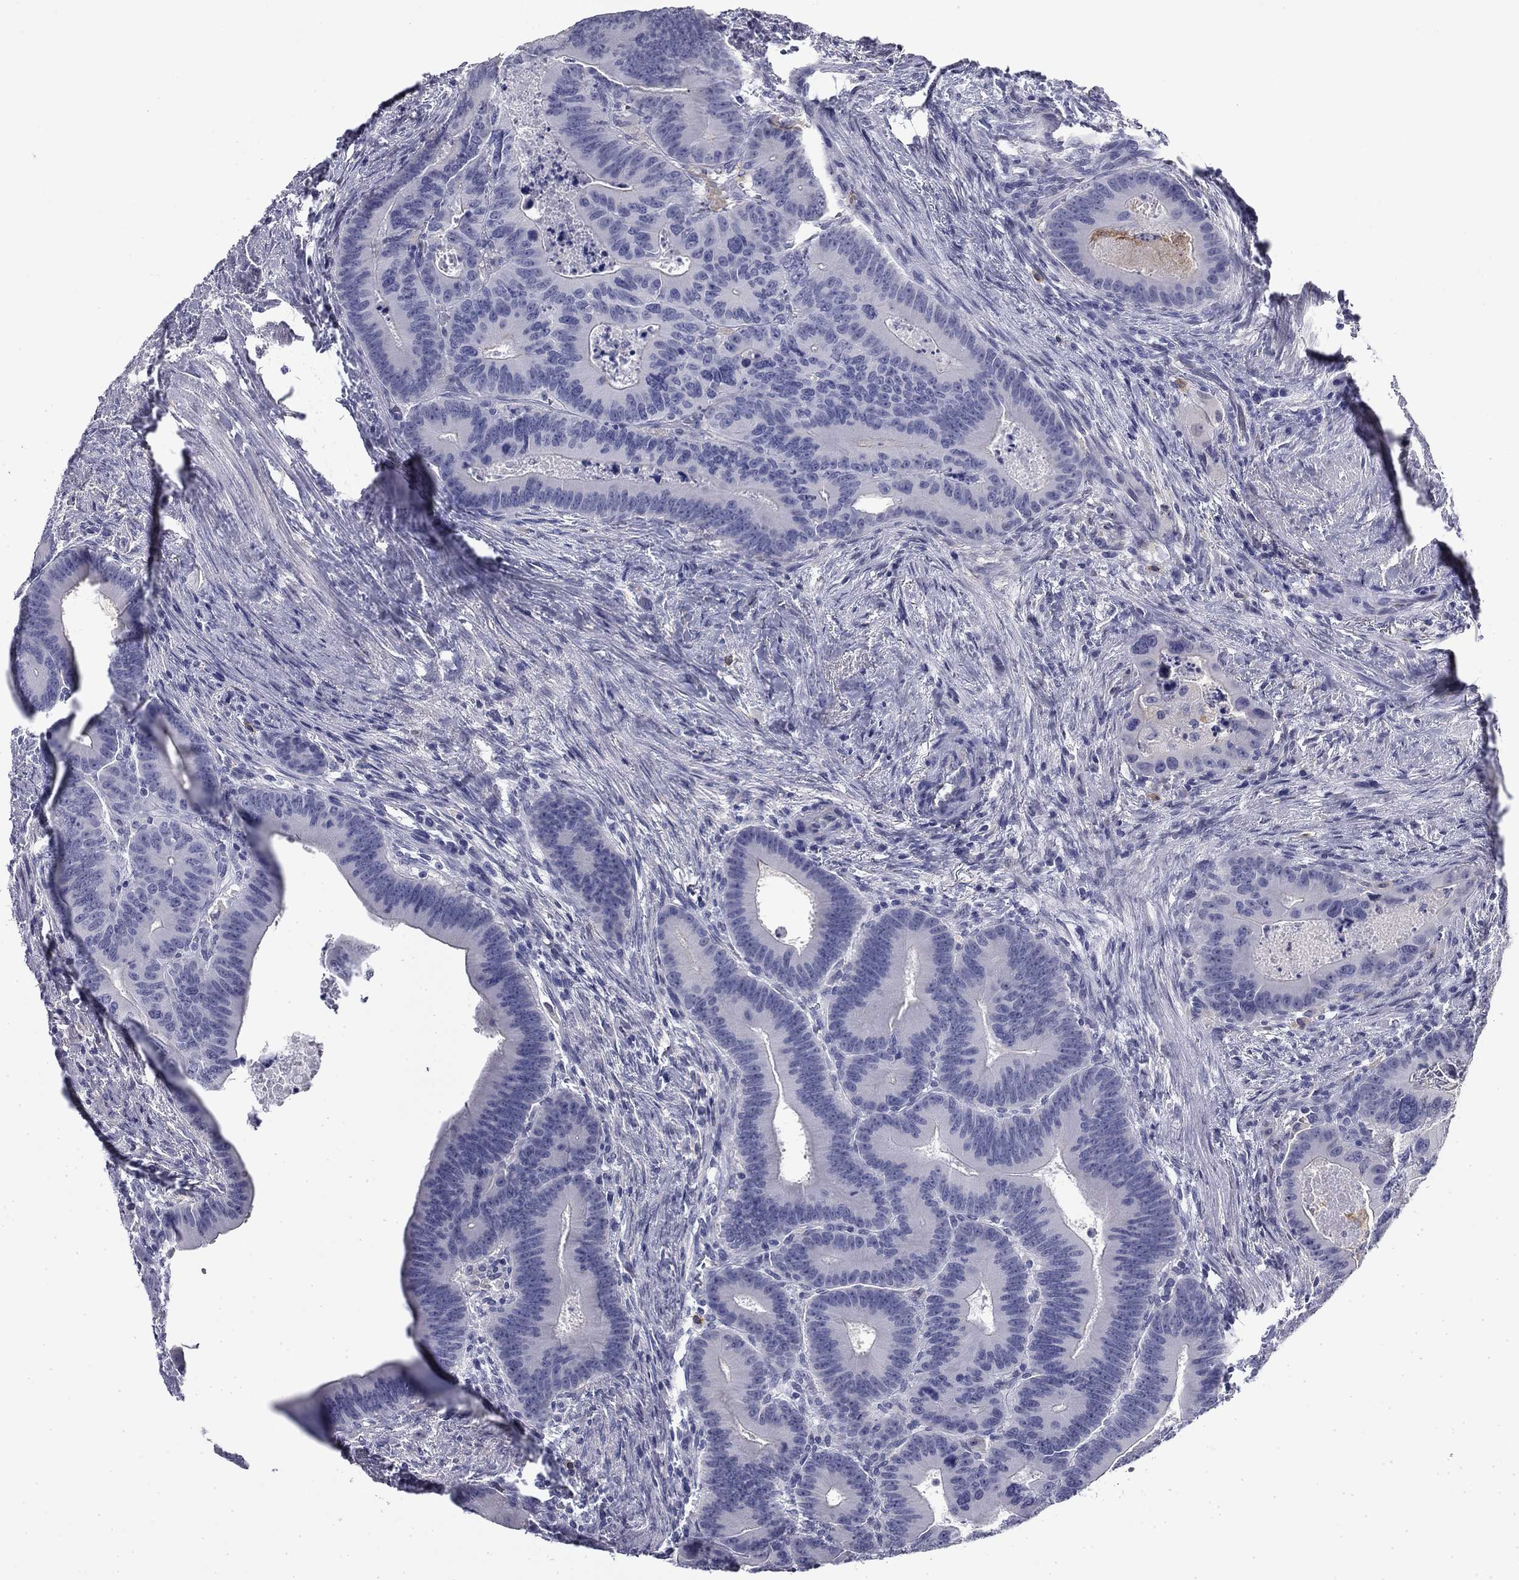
{"staining": {"intensity": "negative", "quantity": "none", "location": "none"}, "tissue": "colorectal cancer", "cell_type": "Tumor cells", "image_type": "cancer", "snomed": [{"axis": "morphology", "description": "Adenocarcinoma, NOS"}, {"axis": "topography", "description": "Rectum"}], "caption": "Protein analysis of colorectal cancer (adenocarcinoma) exhibits no significant staining in tumor cells. (Immunohistochemistry (ihc), brightfield microscopy, high magnification).", "gene": "BCL2L14", "patient": {"sex": "male", "age": 64}}